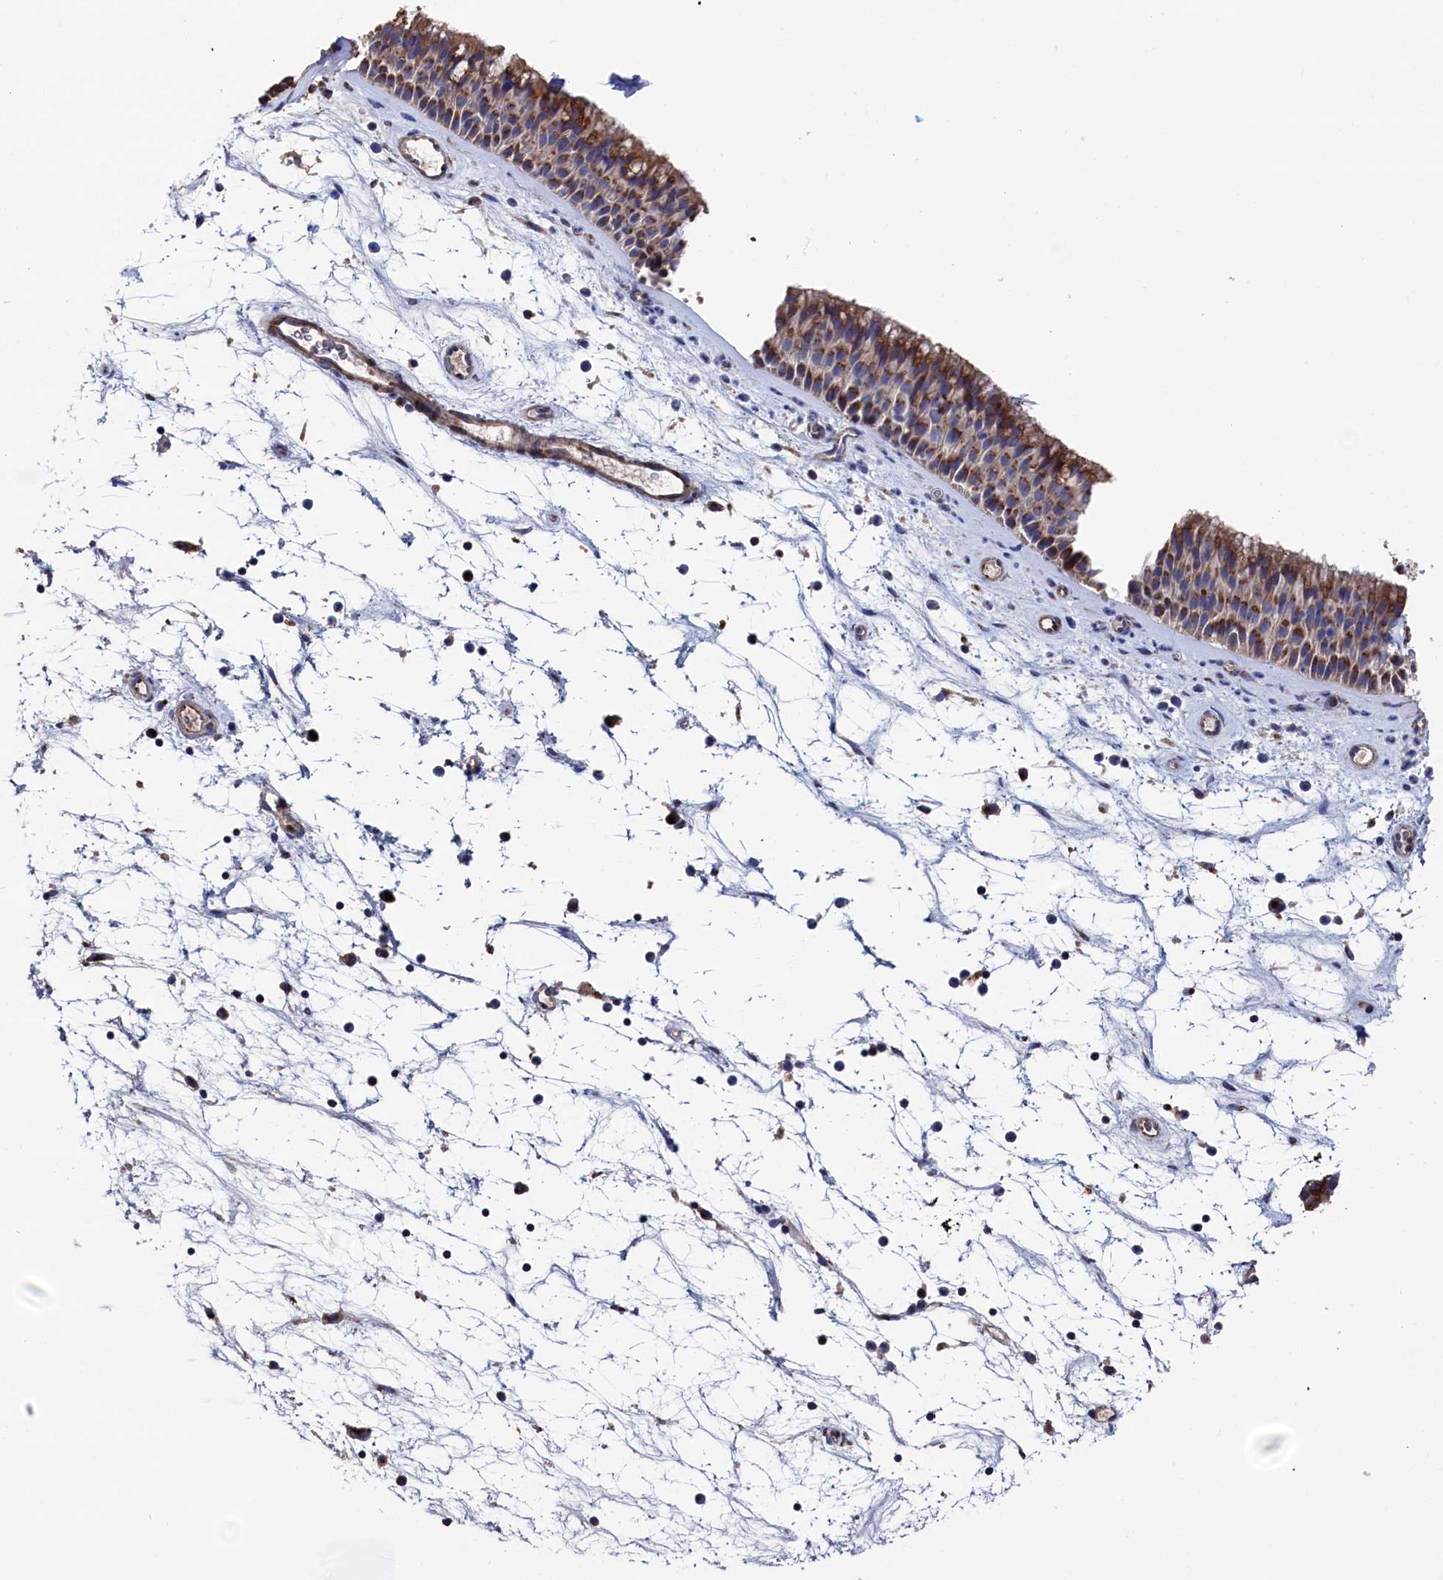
{"staining": {"intensity": "moderate", "quantity": ">75%", "location": "cytoplasmic/membranous"}, "tissue": "nasopharynx", "cell_type": "Respiratory epithelial cells", "image_type": "normal", "snomed": [{"axis": "morphology", "description": "Normal tissue, NOS"}, {"axis": "topography", "description": "Nasopharynx"}], "caption": "Immunohistochemistry (IHC) of normal nasopharynx exhibits medium levels of moderate cytoplasmic/membranous staining in approximately >75% of respiratory epithelial cells.", "gene": "PRRC1", "patient": {"sex": "male", "age": 64}}